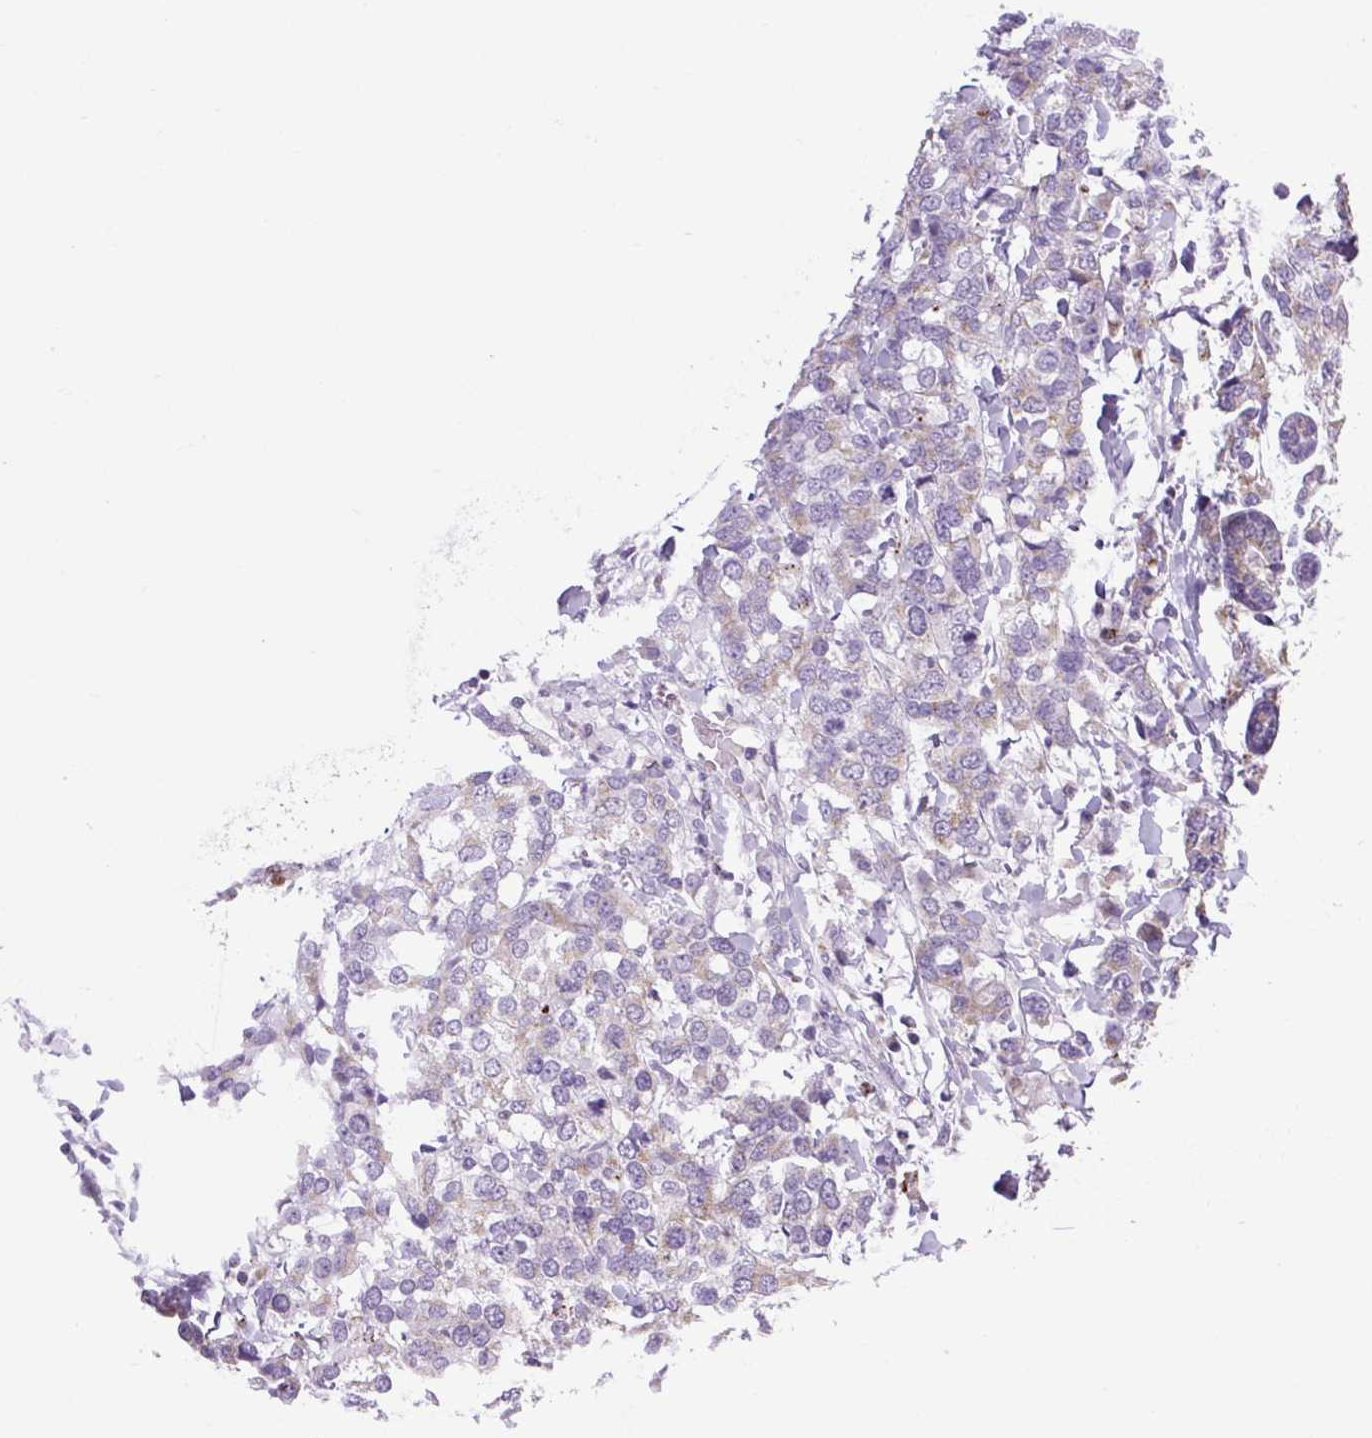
{"staining": {"intensity": "weak", "quantity": "<25%", "location": "cytoplasmic/membranous"}, "tissue": "breast cancer", "cell_type": "Tumor cells", "image_type": "cancer", "snomed": [{"axis": "morphology", "description": "Lobular carcinoma"}, {"axis": "topography", "description": "Breast"}], "caption": "Tumor cells are negative for protein expression in human breast cancer.", "gene": "RNASE10", "patient": {"sex": "female", "age": 59}}